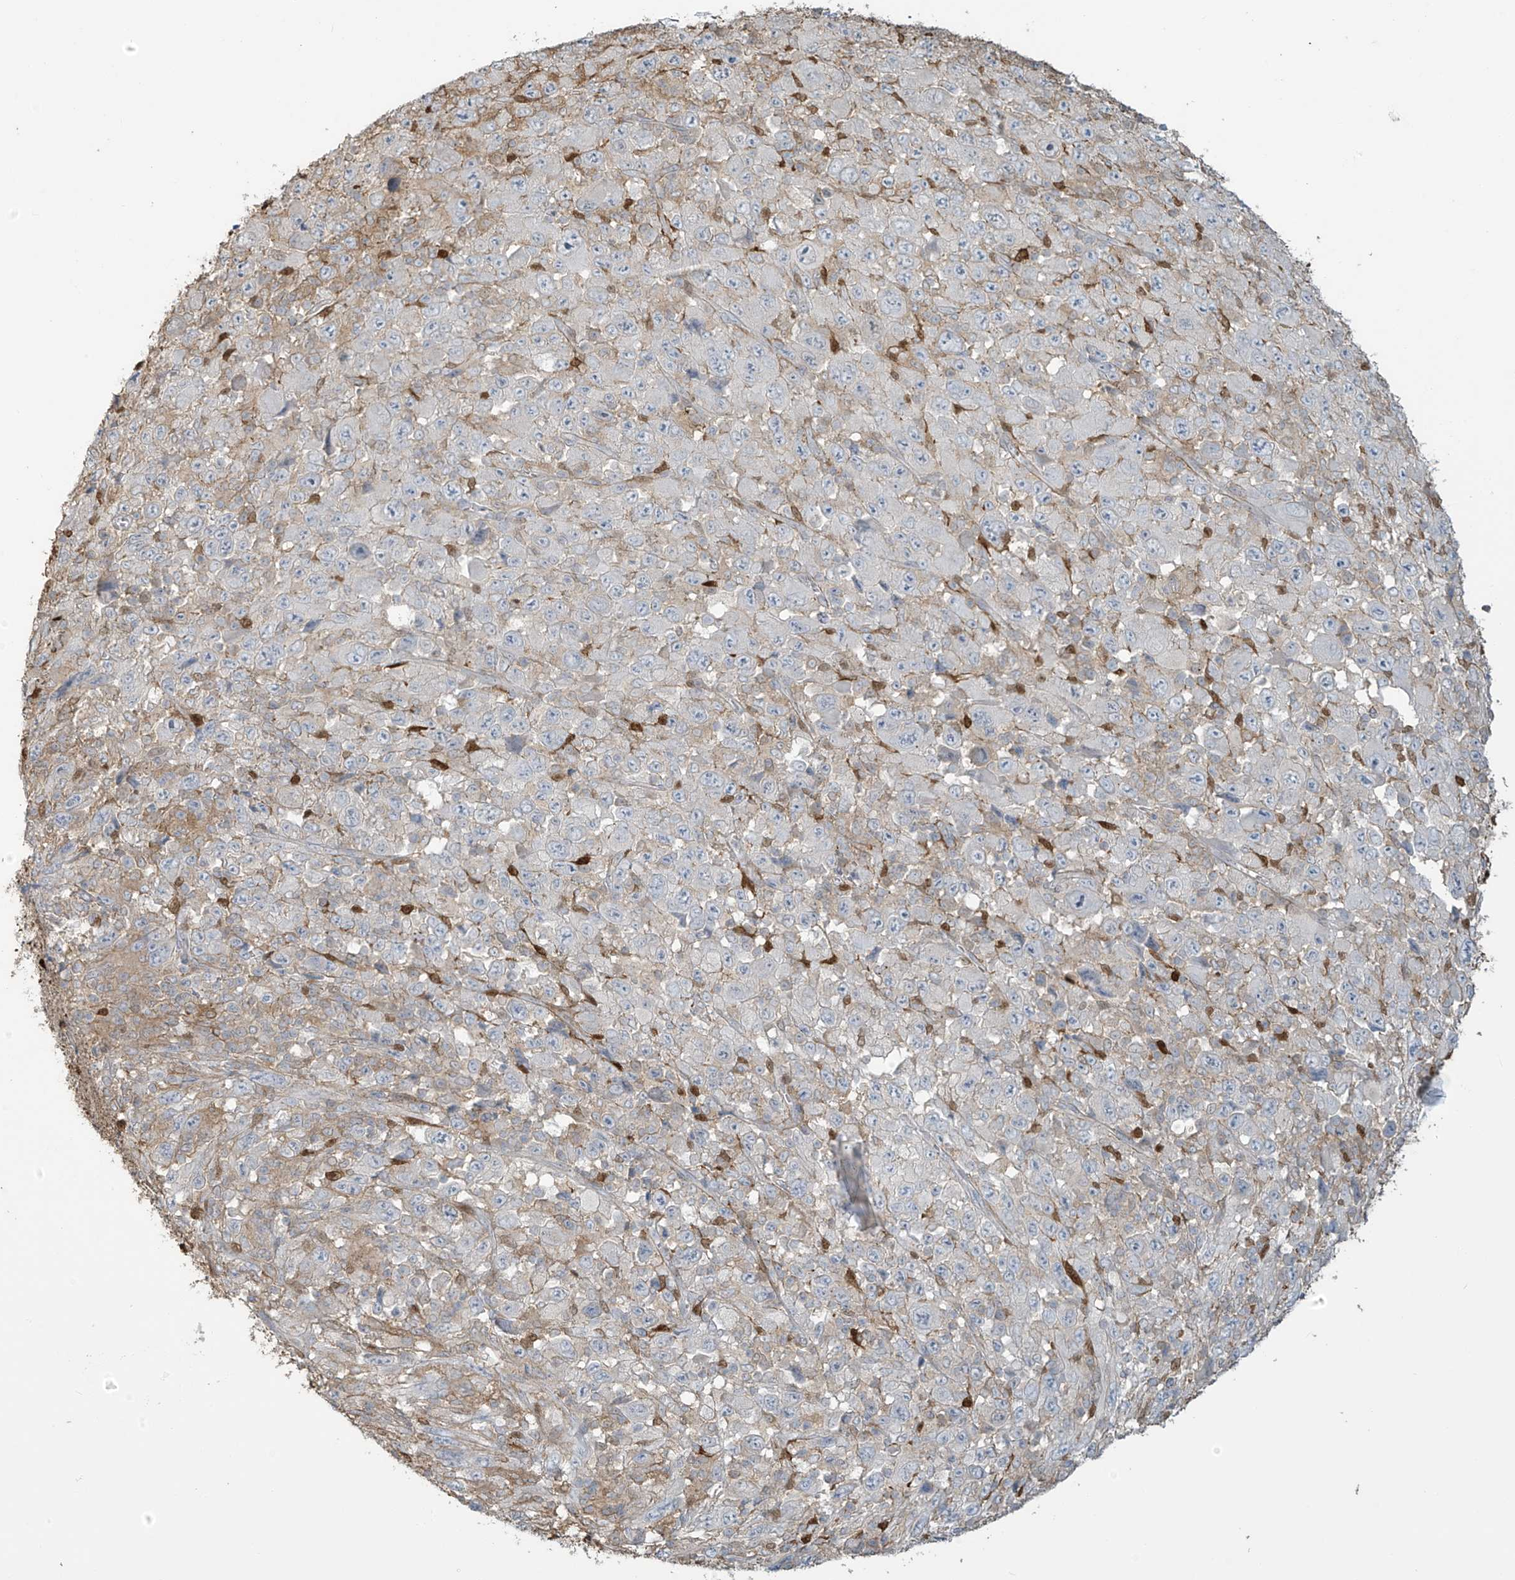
{"staining": {"intensity": "negative", "quantity": "none", "location": "none"}, "tissue": "melanoma", "cell_type": "Tumor cells", "image_type": "cancer", "snomed": [{"axis": "morphology", "description": "Malignant melanoma, Metastatic site"}, {"axis": "topography", "description": "Skin"}], "caption": "Protein analysis of melanoma displays no significant positivity in tumor cells.", "gene": "TAGAP", "patient": {"sex": "female", "age": 56}}